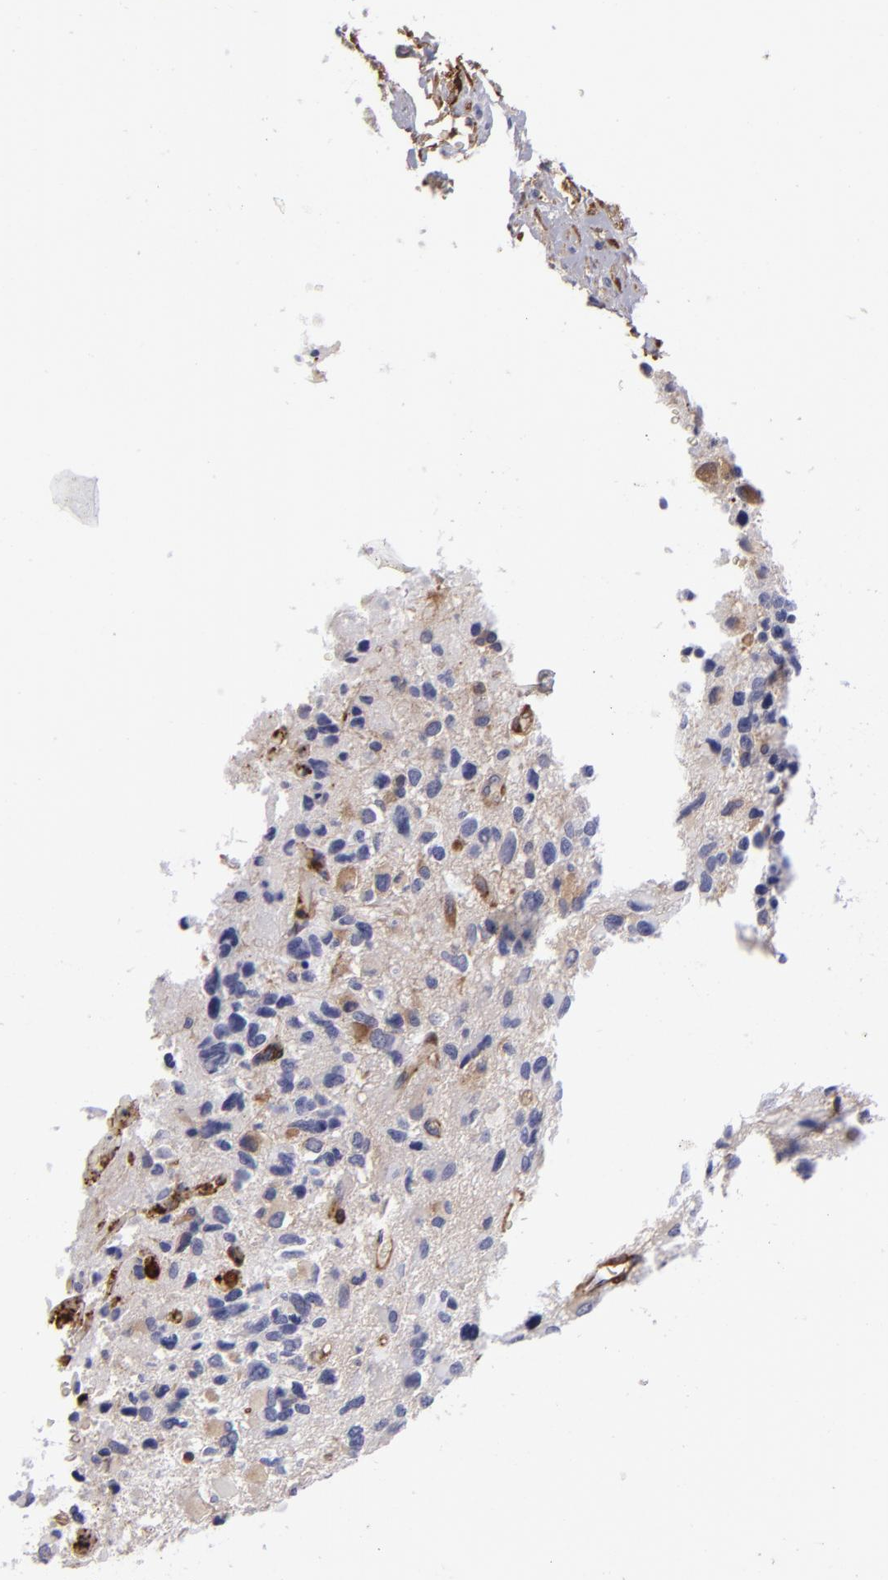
{"staining": {"intensity": "weak", "quantity": "25%-75%", "location": "cytoplasmic/membranous"}, "tissue": "glioma", "cell_type": "Tumor cells", "image_type": "cancer", "snomed": [{"axis": "morphology", "description": "Glioma, malignant, High grade"}, {"axis": "topography", "description": "Brain"}], "caption": "Weak cytoplasmic/membranous protein staining is appreciated in about 25%-75% of tumor cells in glioma.", "gene": "VCL", "patient": {"sex": "male", "age": 69}}